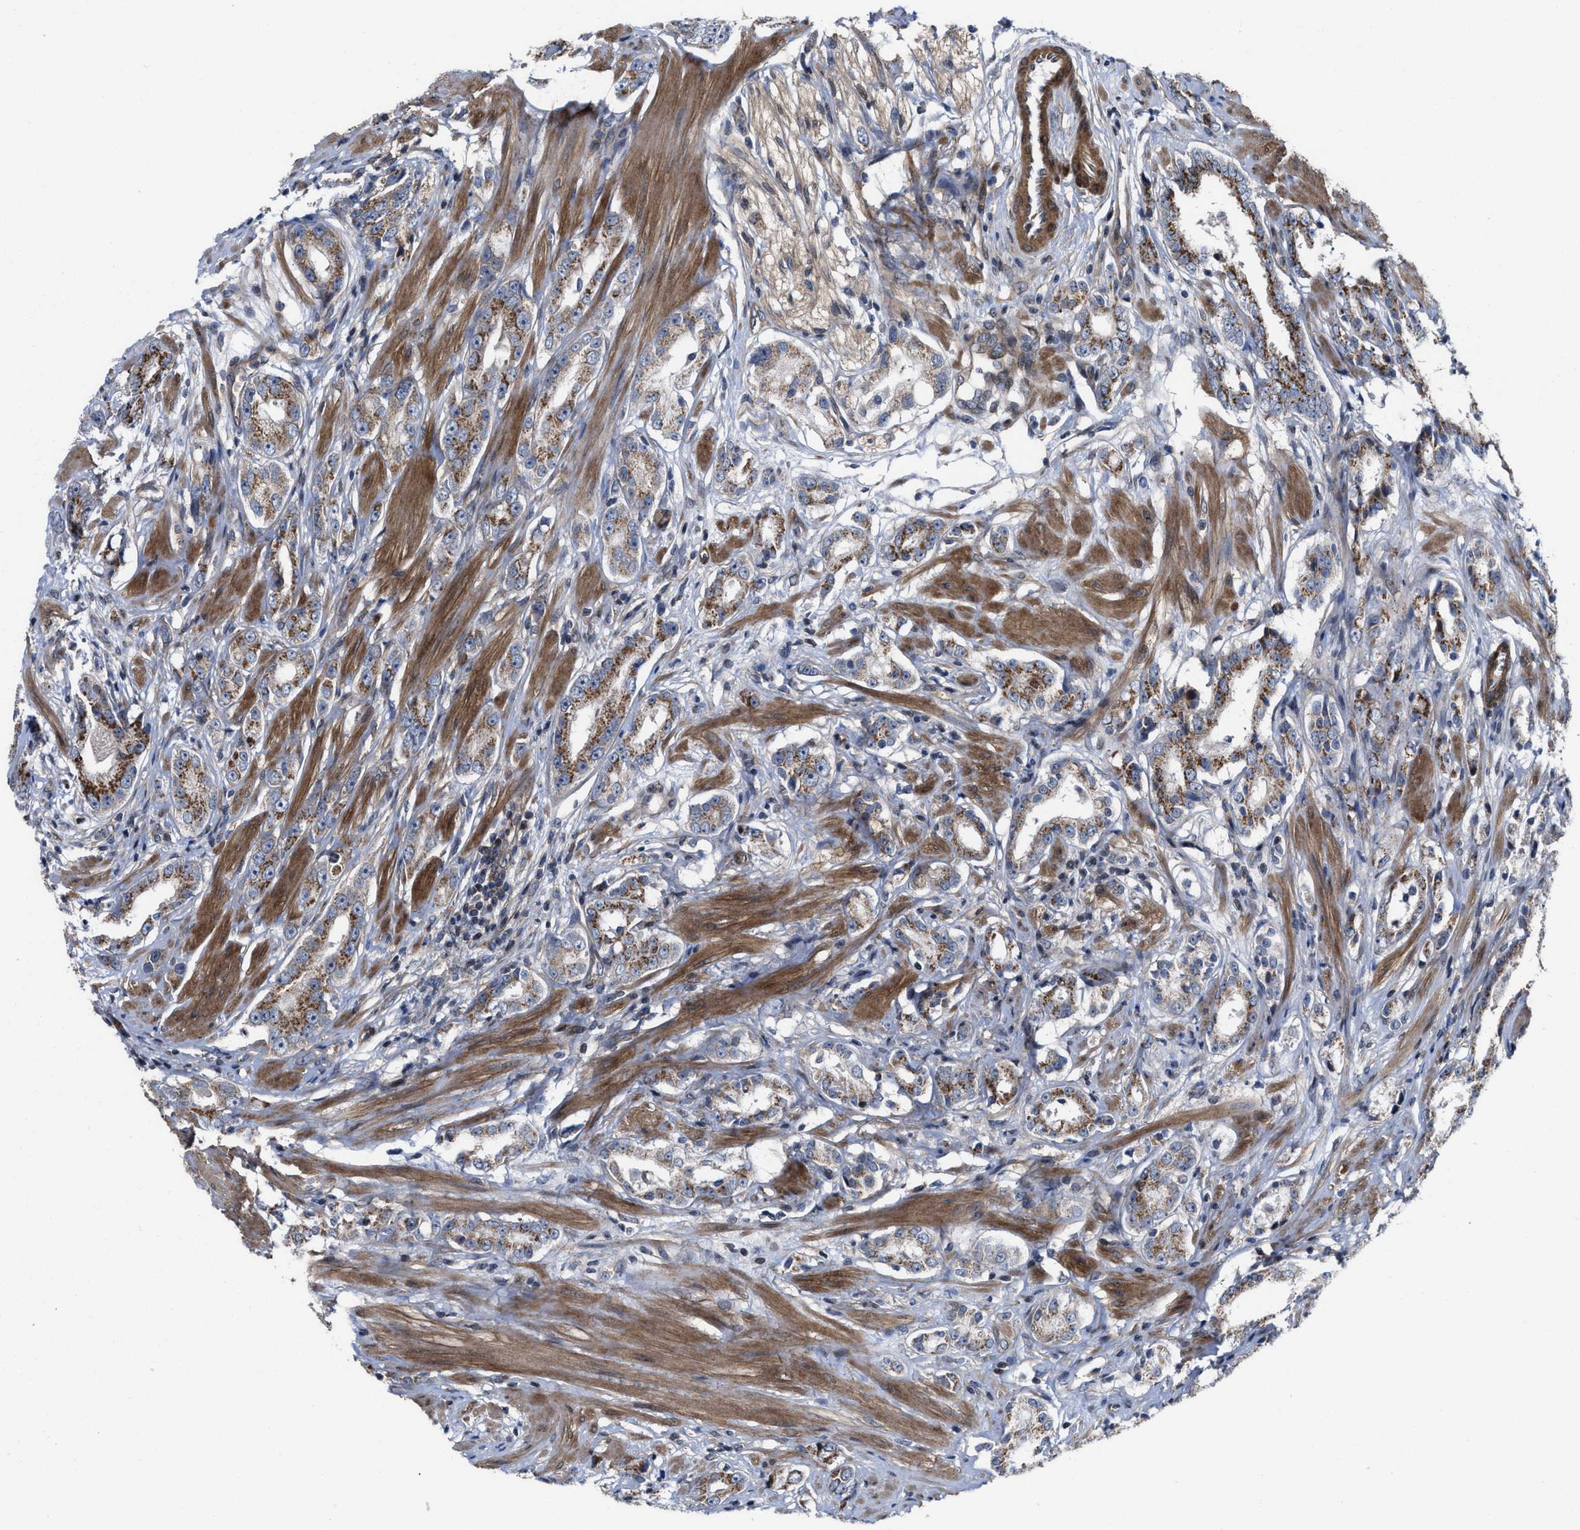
{"staining": {"intensity": "moderate", "quantity": ">75%", "location": "cytoplasmic/membranous"}, "tissue": "prostate cancer", "cell_type": "Tumor cells", "image_type": "cancer", "snomed": [{"axis": "morphology", "description": "Adenocarcinoma, Medium grade"}, {"axis": "topography", "description": "Prostate"}], "caption": "Medium-grade adenocarcinoma (prostate) stained with IHC displays moderate cytoplasmic/membranous staining in about >75% of tumor cells.", "gene": "TGFB1I1", "patient": {"sex": "male", "age": 53}}